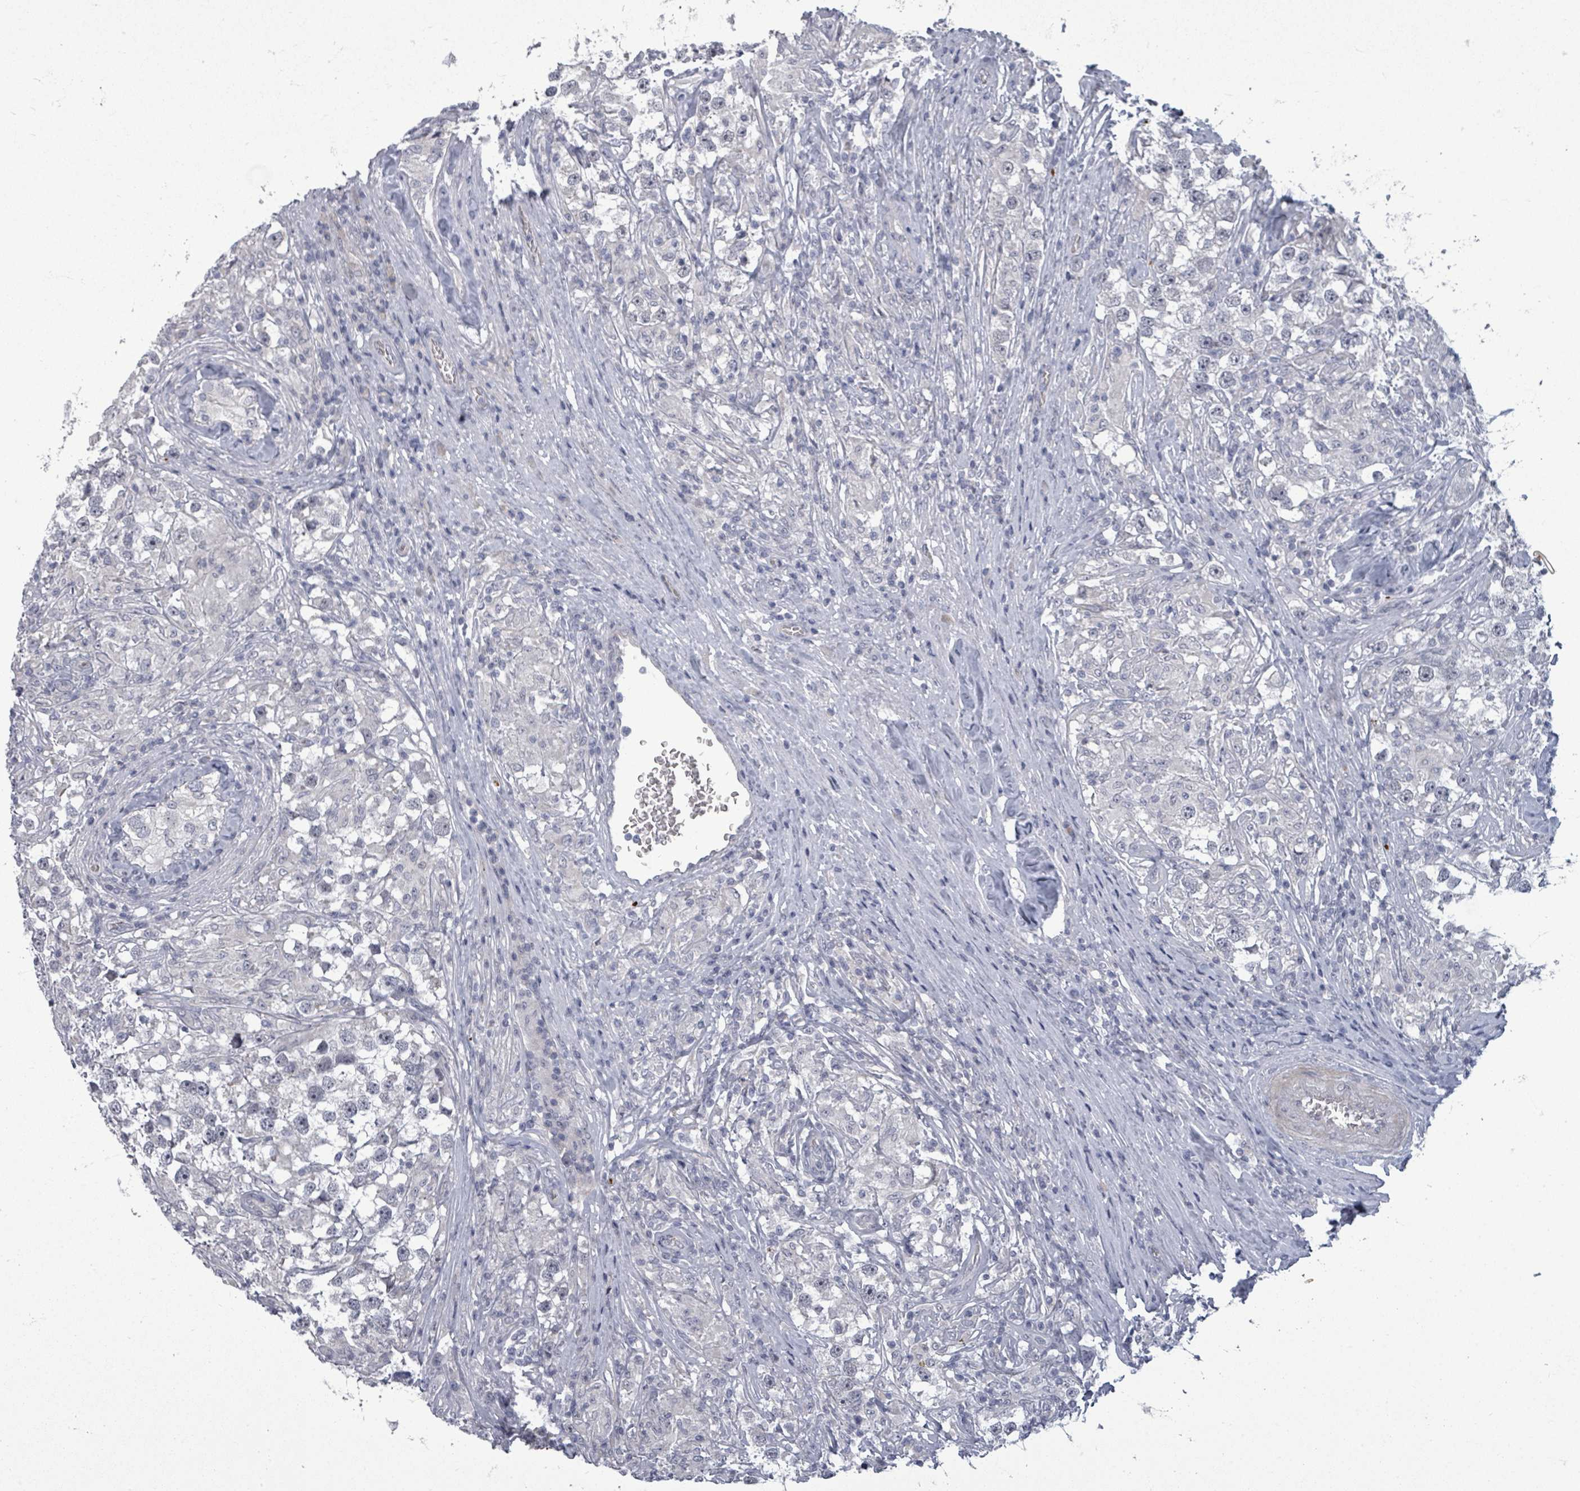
{"staining": {"intensity": "negative", "quantity": "none", "location": "none"}, "tissue": "testis cancer", "cell_type": "Tumor cells", "image_type": "cancer", "snomed": [{"axis": "morphology", "description": "Seminoma, NOS"}, {"axis": "topography", "description": "Testis"}], "caption": "Immunohistochemistry of human testis seminoma displays no positivity in tumor cells.", "gene": "ASB12", "patient": {"sex": "male", "age": 46}}